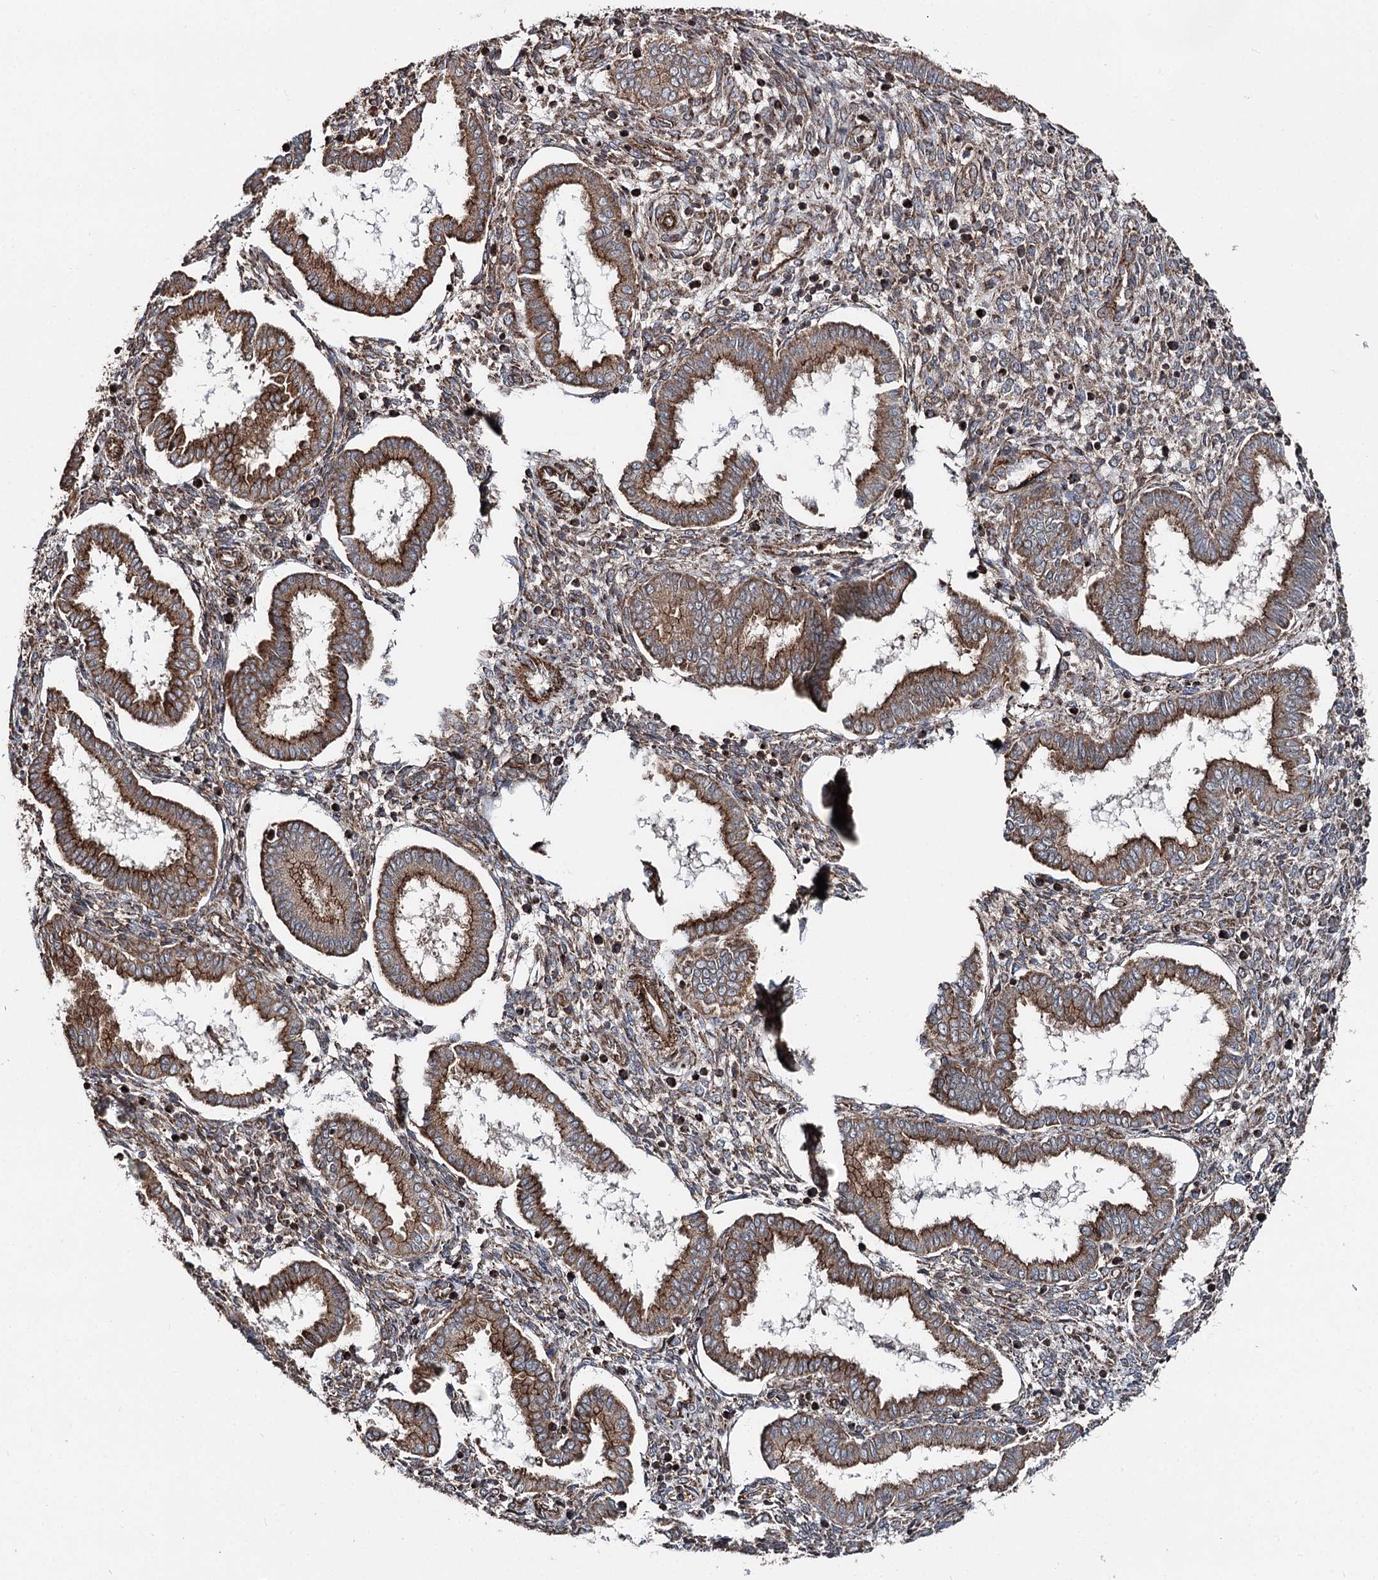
{"staining": {"intensity": "moderate", "quantity": "<25%", "location": "cytoplasmic/membranous"}, "tissue": "endometrium", "cell_type": "Cells in endometrial stroma", "image_type": "normal", "snomed": [{"axis": "morphology", "description": "Normal tissue, NOS"}, {"axis": "topography", "description": "Endometrium"}], "caption": "Moderate cytoplasmic/membranous expression is appreciated in approximately <25% of cells in endometrial stroma in normal endometrium.", "gene": "ITFG2", "patient": {"sex": "female", "age": 24}}